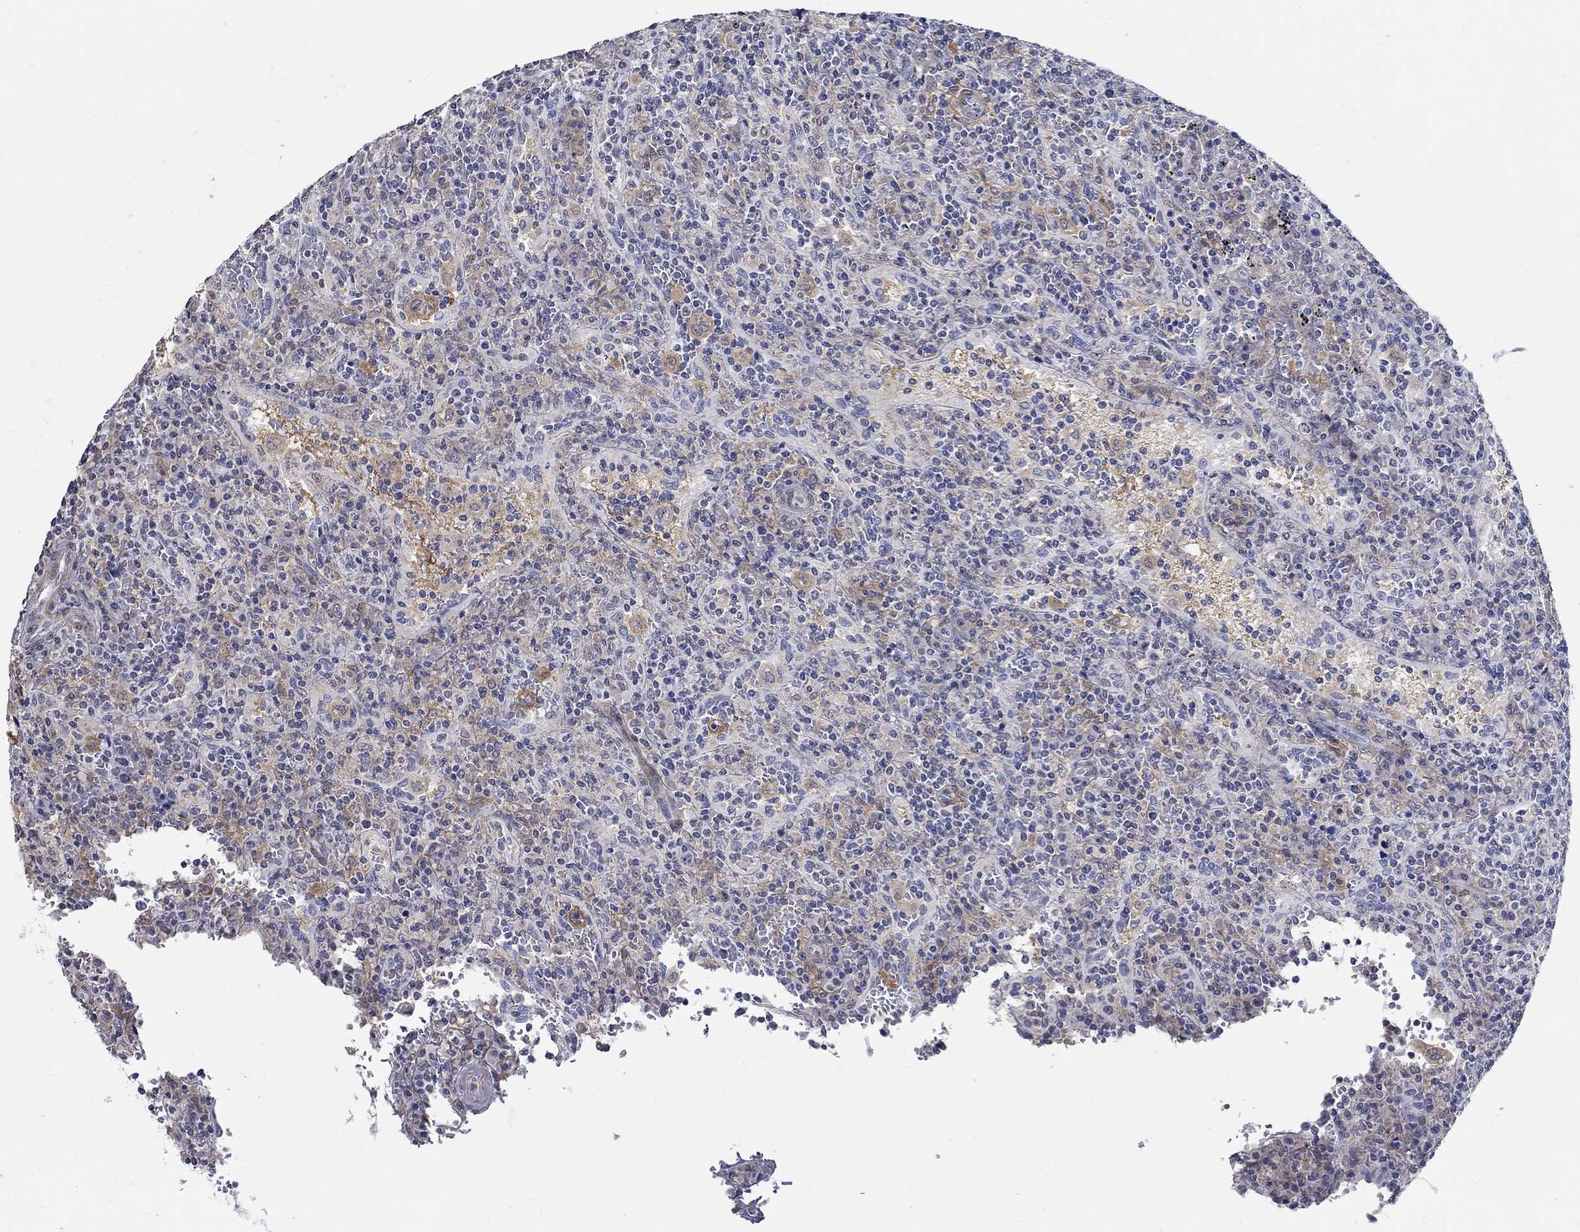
{"staining": {"intensity": "weak", "quantity": "25%-75%", "location": "cytoplasmic/membranous"}, "tissue": "lymphoma", "cell_type": "Tumor cells", "image_type": "cancer", "snomed": [{"axis": "morphology", "description": "Malignant lymphoma, non-Hodgkin's type, Low grade"}, {"axis": "topography", "description": "Spleen"}], "caption": "Immunohistochemistry (DAB (3,3'-diaminobenzidine)) staining of human lymphoma demonstrates weak cytoplasmic/membranous protein positivity in about 25%-75% of tumor cells.", "gene": "PDE1B", "patient": {"sex": "male", "age": 62}}